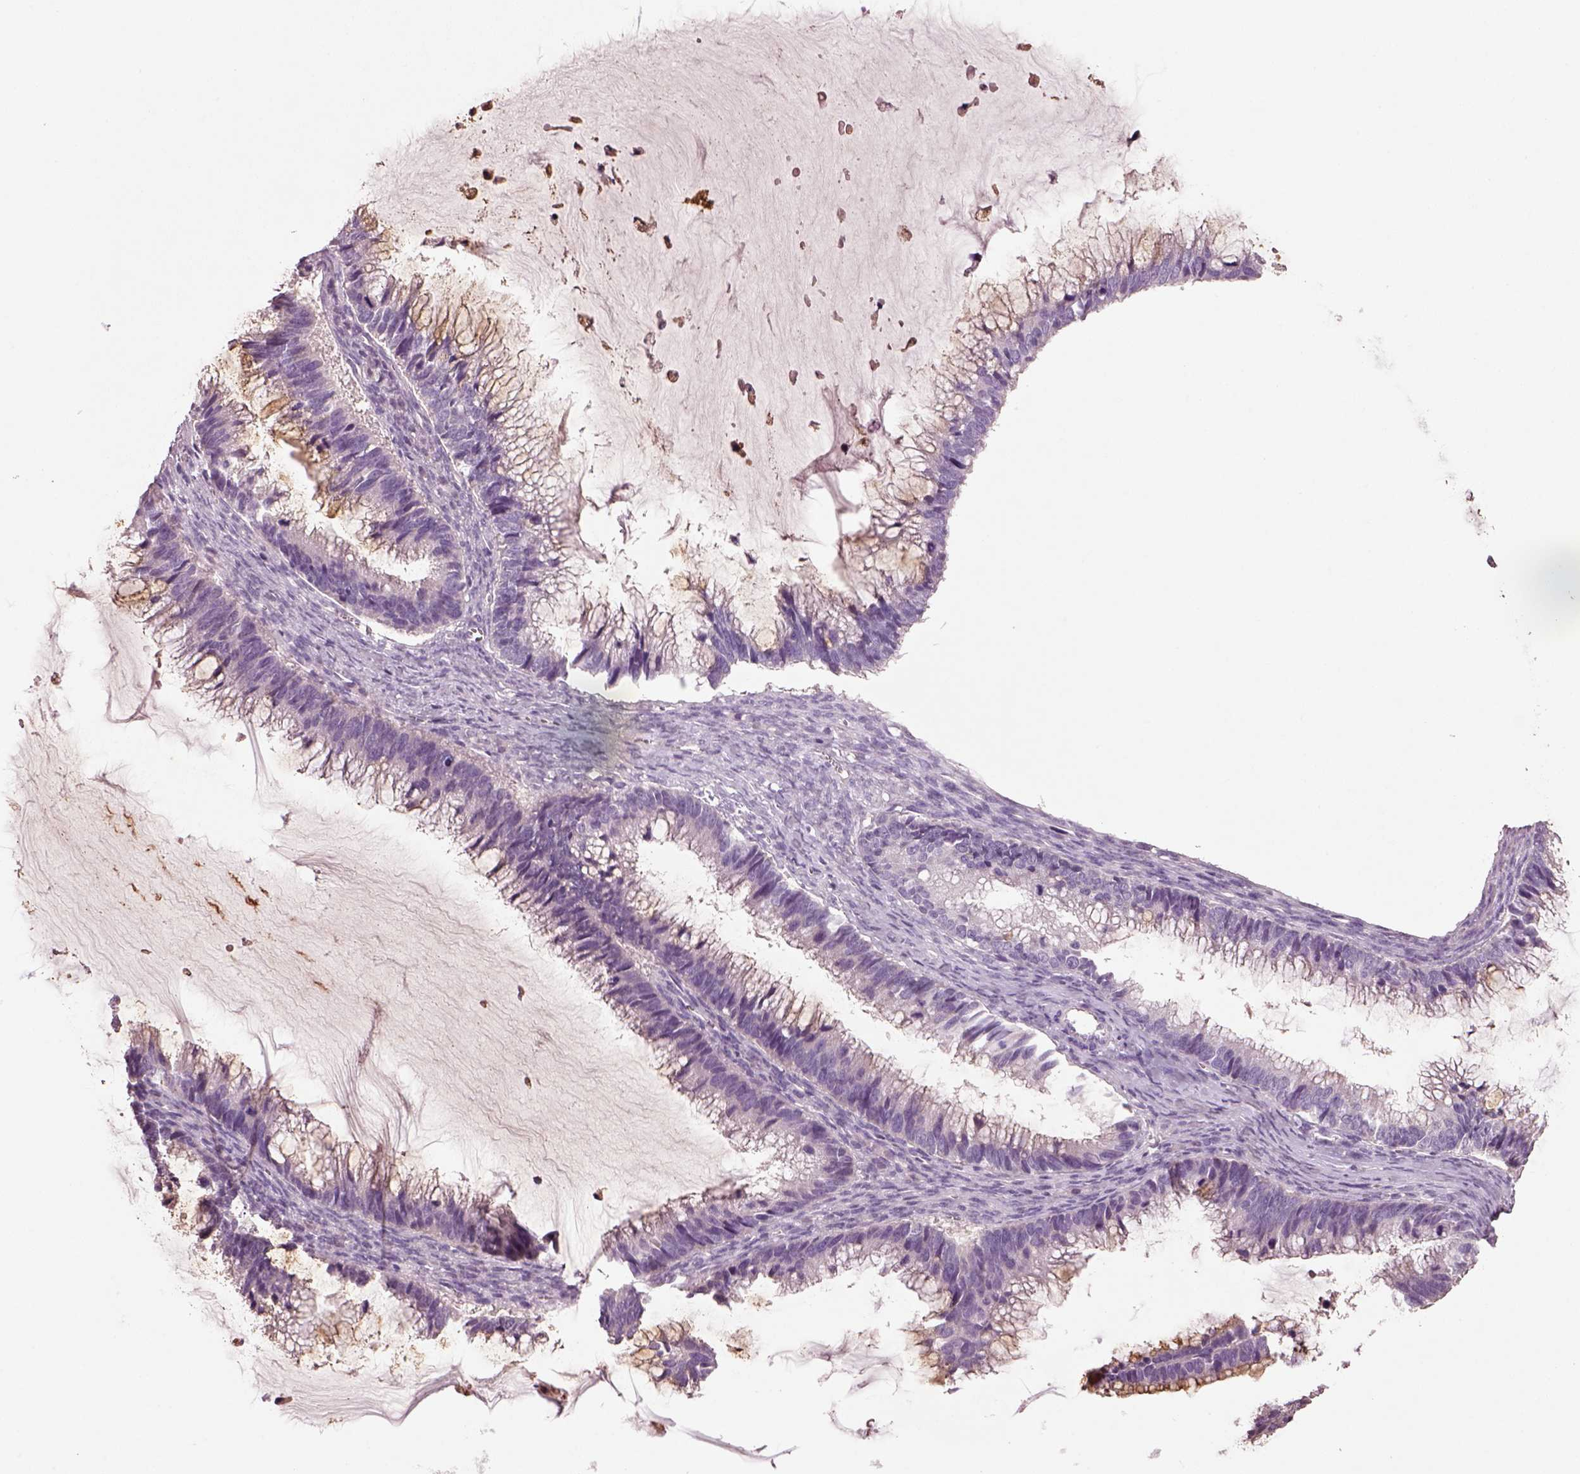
{"staining": {"intensity": "negative", "quantity": "none", "location": "none"}, "tissue": "ovarian cancer", "cell_type": "Tumor cells", "image_type": "cancer", "snomed": [{"axis": "morphology", "description": "Cystadenocarcinoma, mucinous, NOS"}, {"axis": "topography", "description": "Ovary"}], "caption": "There is no significant staining in tumor cells of mucinous cystadenocarcinoma (ovarian).", "gene": "KCNIP3", "patient": {"sex": "female", "age": 38}}